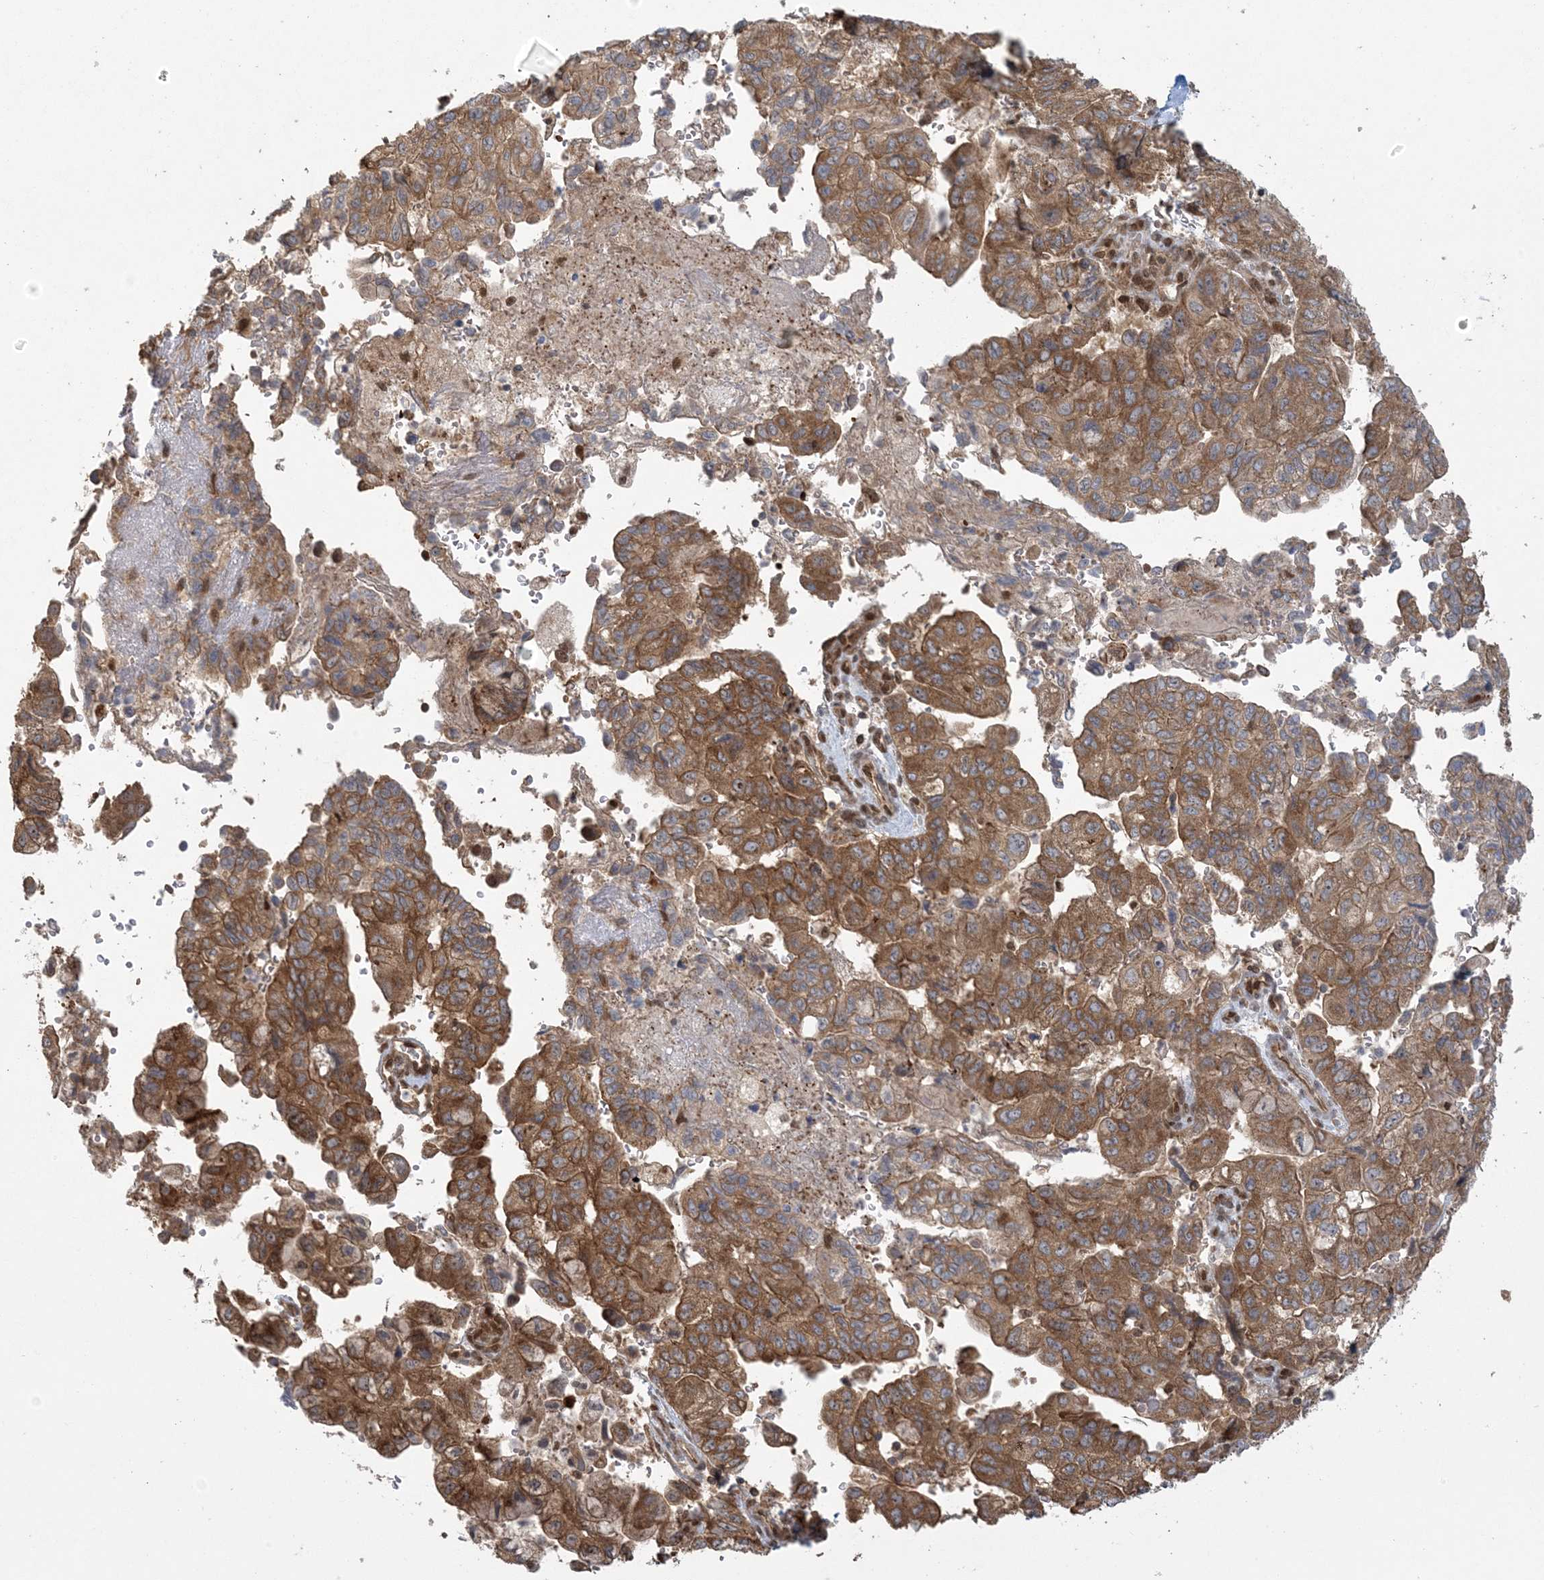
{"staining": {"intensity": "moderate", "quantity": ">75%", "location": "cytoplasmic/membranous"}, "tissue": "pancreatic cancer", "cell_type": "Tumor cells", "image_type": "cancer", "snomed": [{"axis": "morphology", "description": "Adenocarcinoma, NOS"}, {"axis": "topography", "description": "Pancreas"}], "caption": "A brown stain highlights moderate cytoplasmic/membranous staining of a protein in adenocarcinoma (pancreatic) tumor cells.", "gene": "ABCF3", "patient": {"sex": "male", "age": 51}}